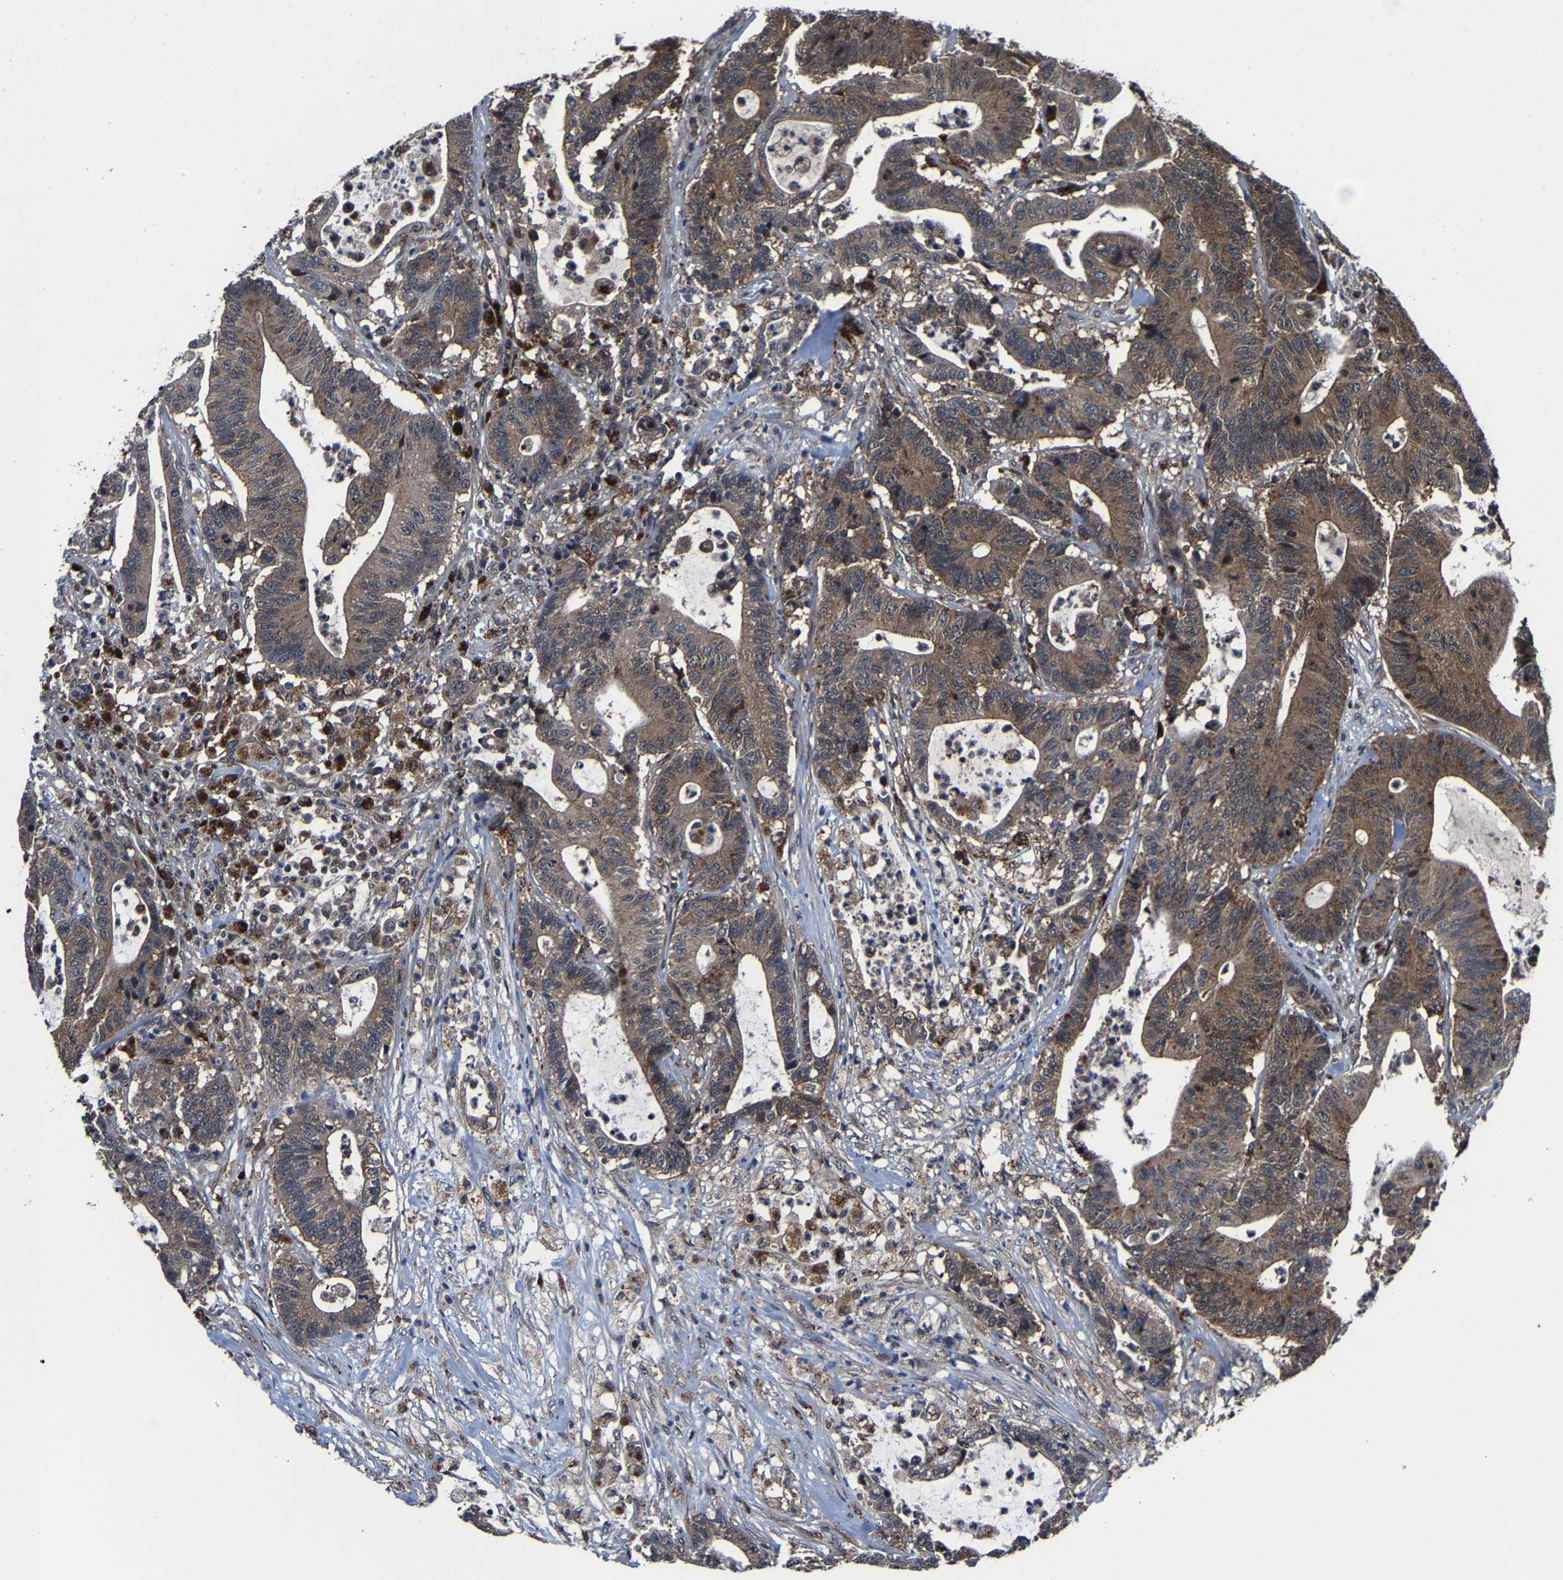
{"staining": {"intensity": "moderate", "quantity": ">75%", "location": "cytoplasmic/membranous"}, "tissue": "colorectal cancer", "cell_type": "Tumor cells", "image_type": "cancer", "snomed": [{"axis": "morphology", "description": "Adenocarcinoma, NOS"}, {"axis": "topography", "description": "Colon"}], "caption": "About >75% of tumor cells in human colorectal cancer (adenocarcinoma) exhibit moderate cytoplasmic/membranous protein positivity as visualized by brown immunohistochemical staining.", "gene": "ZCCHC7", "patient": {"sex": "female", "age": 84}}